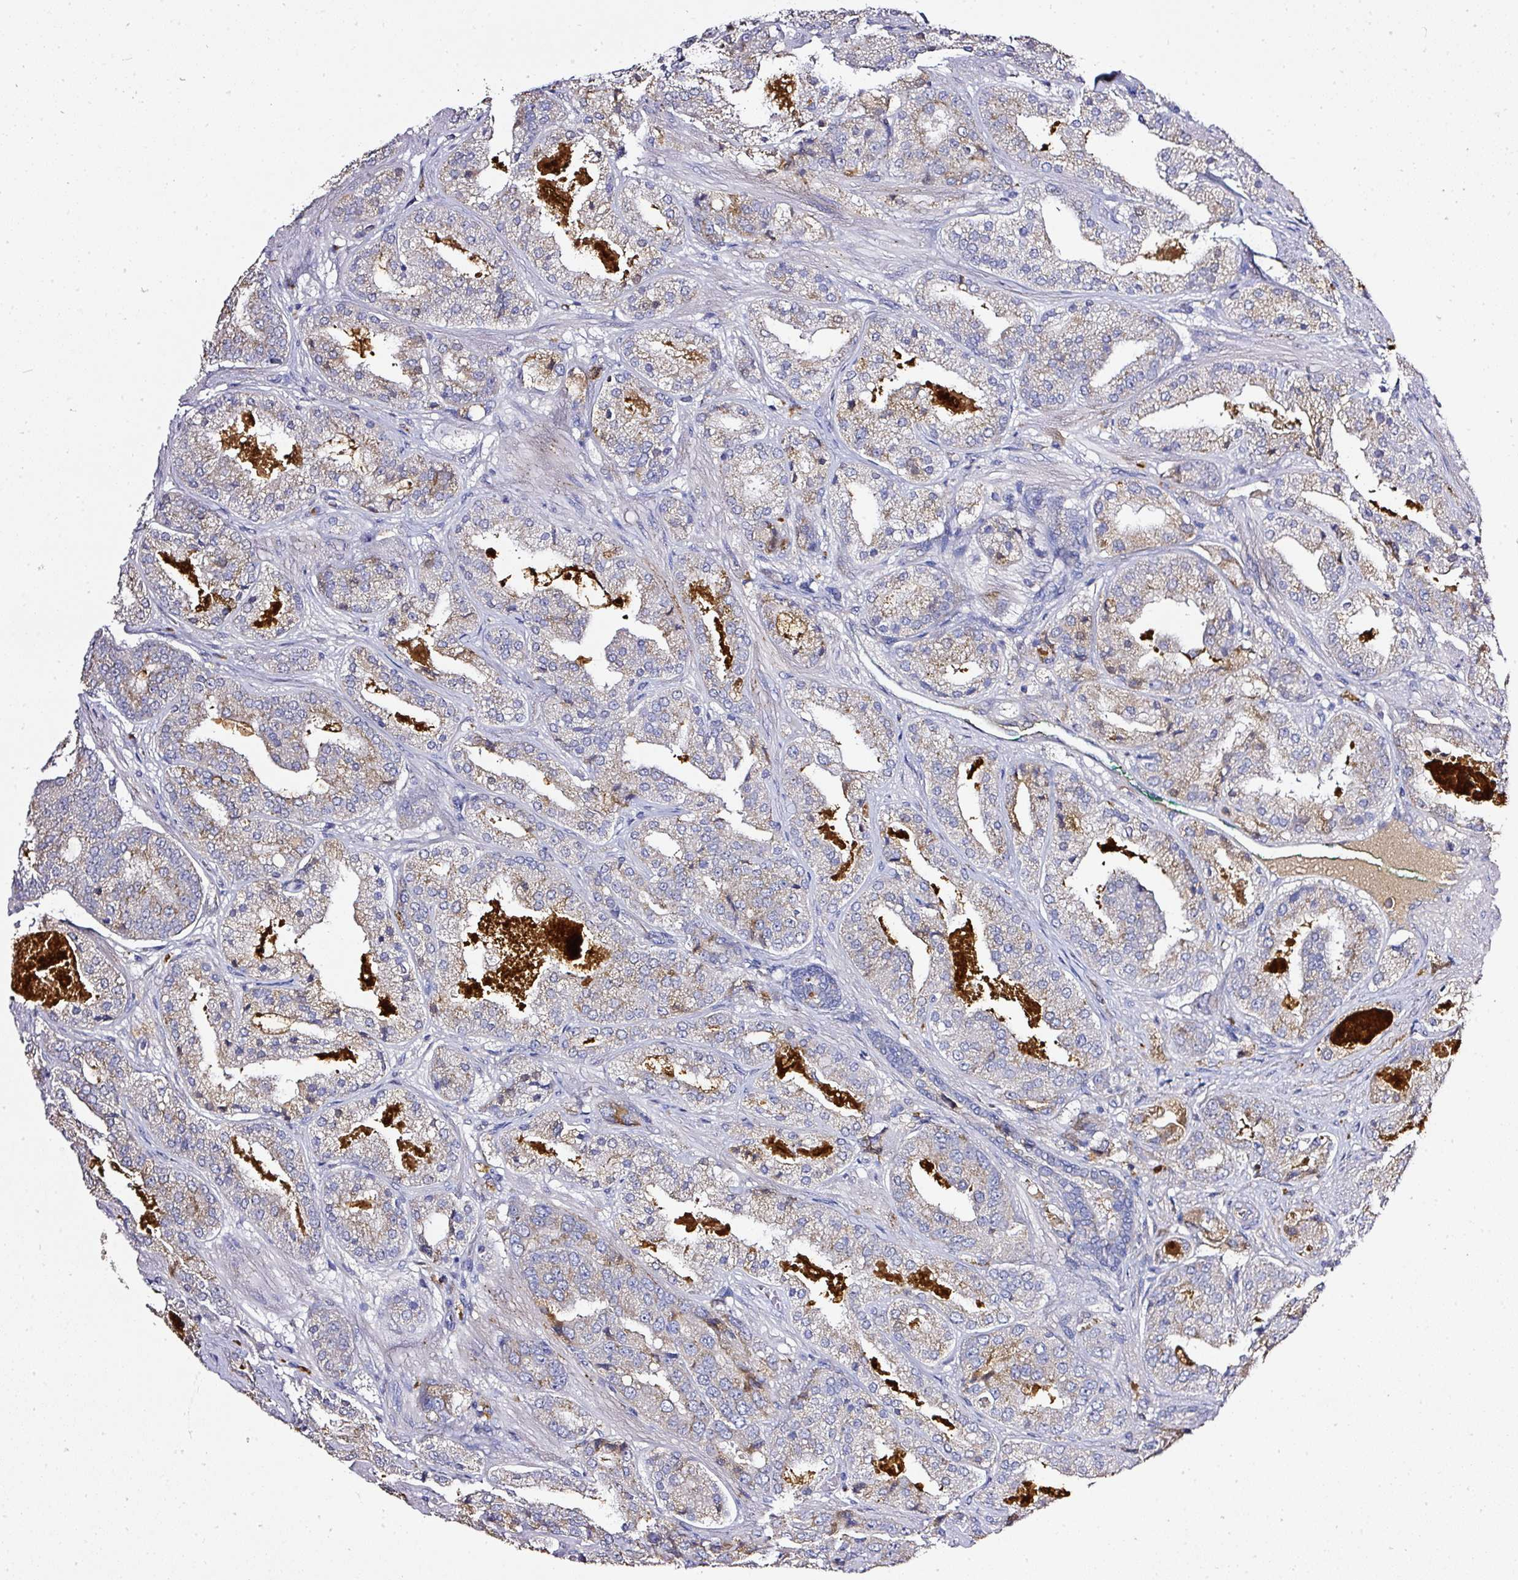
{"staining": {"intensity": "weak", "quantity": "25%-75%", "location": "cytoplasmic/membranous"}, "tissue": "prostate cancer", "cell_type": "Tumor cells", "image_type": "cancer", "snomed": [{"axis": "morphology", "description": "Adenocarcinoma, High grade"}, {"axis": "topography", "description": "Prostate"}], "caption": "Tumor cells exhibit weak cytoplasmic/membranous positivity in approximately 25%-75% of cells in adenocarcinoma (high-grade) (prostate).", "gene": "CAB39L", "patient": {"sex": "male", "age": 63}}